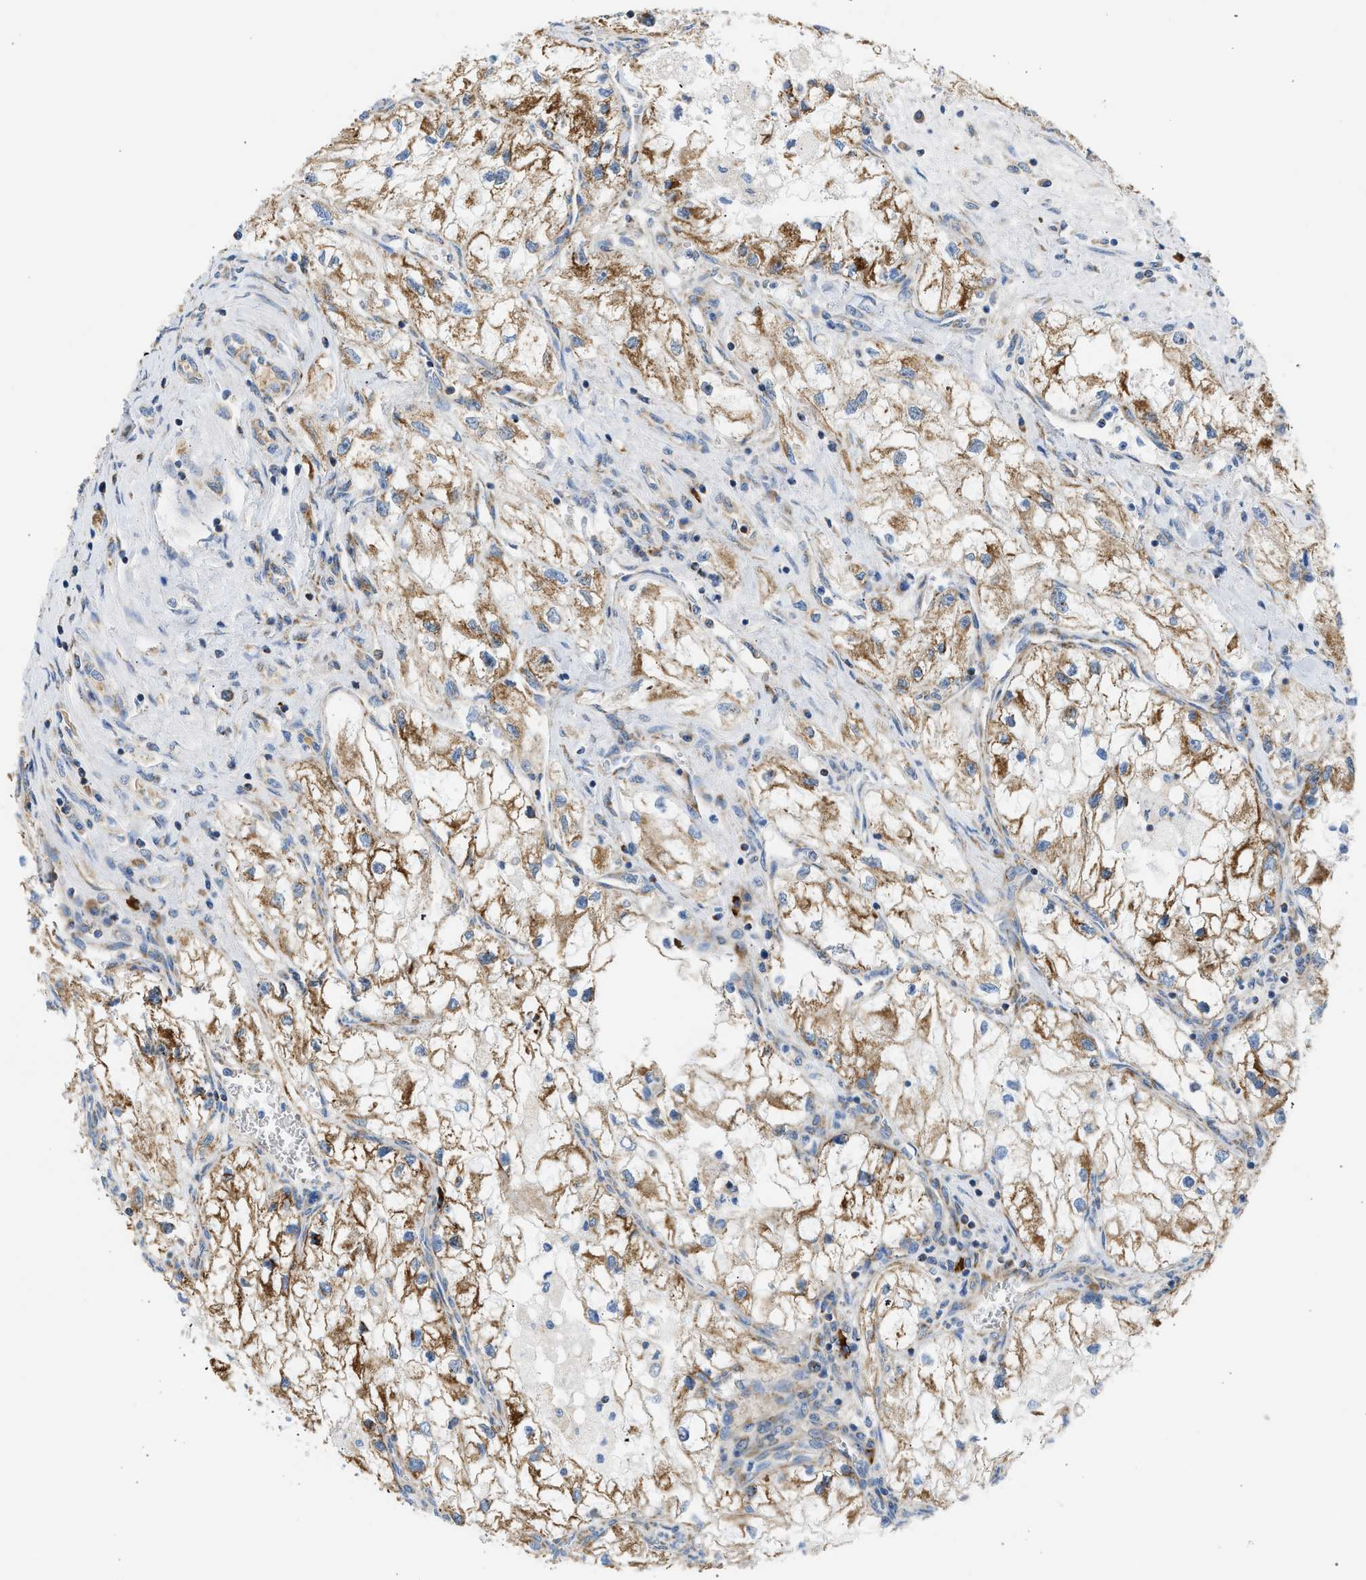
{"staining": {"intensity": "moderate", "quantity": ">75%", "location": "cytoplasmic/membranous"}, "tissue": "renal cancer", "cell_type": "Tumor cells", "image_type": "cancer", "snomed": [{"axis": "morphology", "description": "Adenocarcinoma, NOS"}, {"axis": "topography", "description": "Kidney"}], "caption": "Immunohistochemistry staining of renal cancer (adenocarcinoma), which exhibits medium levels of moderate cytoplasmic/membranous expression in about >75% of tumor cells indicating moderate cytoplasmic/membranous protein staining. The staining was performed using DAB (3,3'-diaminobenzidine) (brown) for protein detection and nuclei were counterstained in hematoxylin (blue).", "gene": "CAMKK2", "patient": {"sex": "female", "age": 70}}